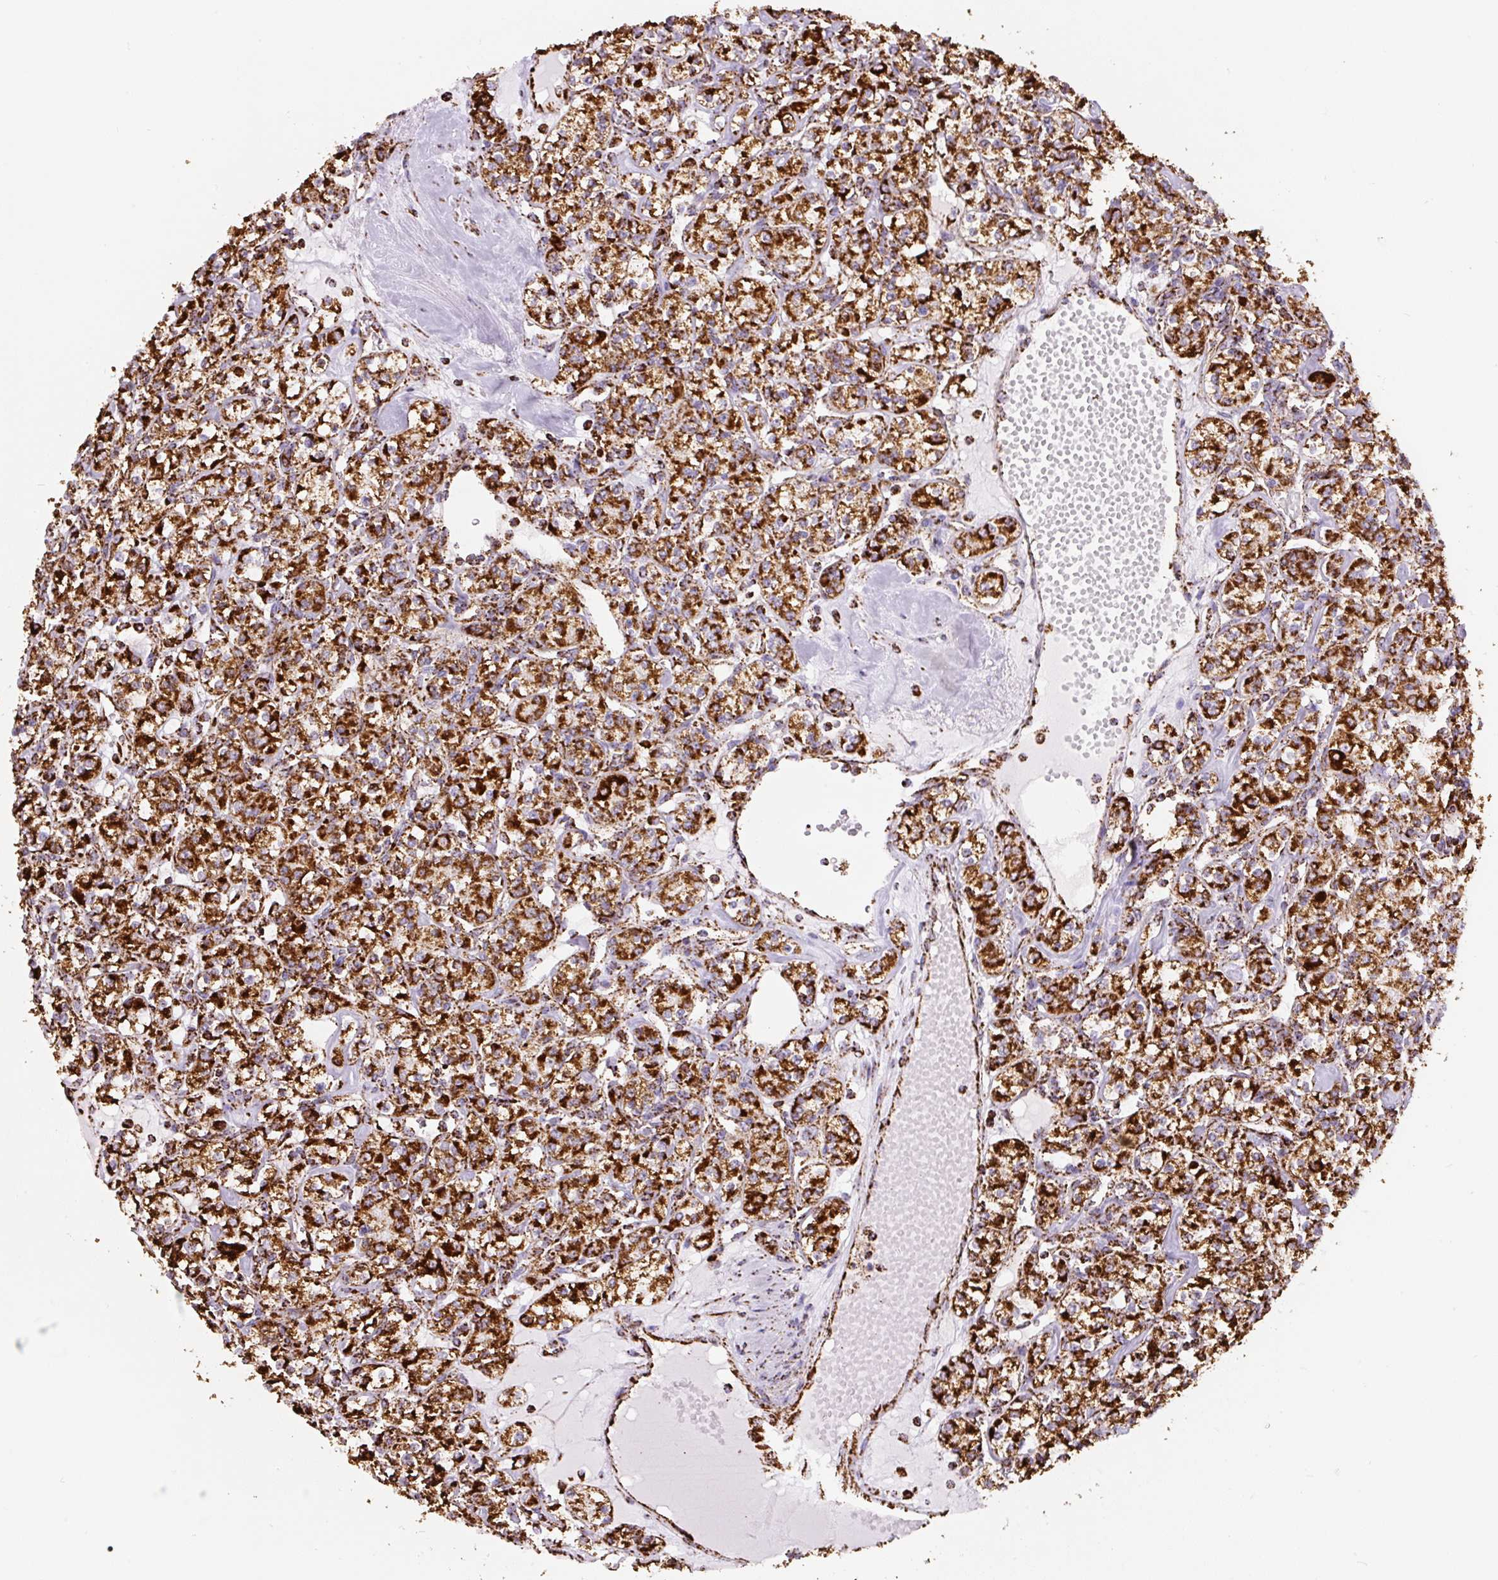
{"staining": {"intensity": "strong", "quantity": ">75%", "location": "cytoplasmic/membranous"}, "tissue": "renal cancer", "cell_type": "Tumor cells", "image_type": "cancer", "snomed": [{"axis": "morphology", "description": "Adenocarcinoma, NOS"}, {"axis": "topography", "description": "Kidney"}], "caption": "IHC photomicrograph of neoplastic tissue: human renal cancer (adenocarcinoma) stained using immunohistochemistry displays high levels of strong protein expression localized specifically in the cytoplasmic/membranous of tumor cells, appearing as a cytoplasmic/membranous brown color.", "gene": "ATP5F1A", "patient": {"sex": "male", "age": 77}}